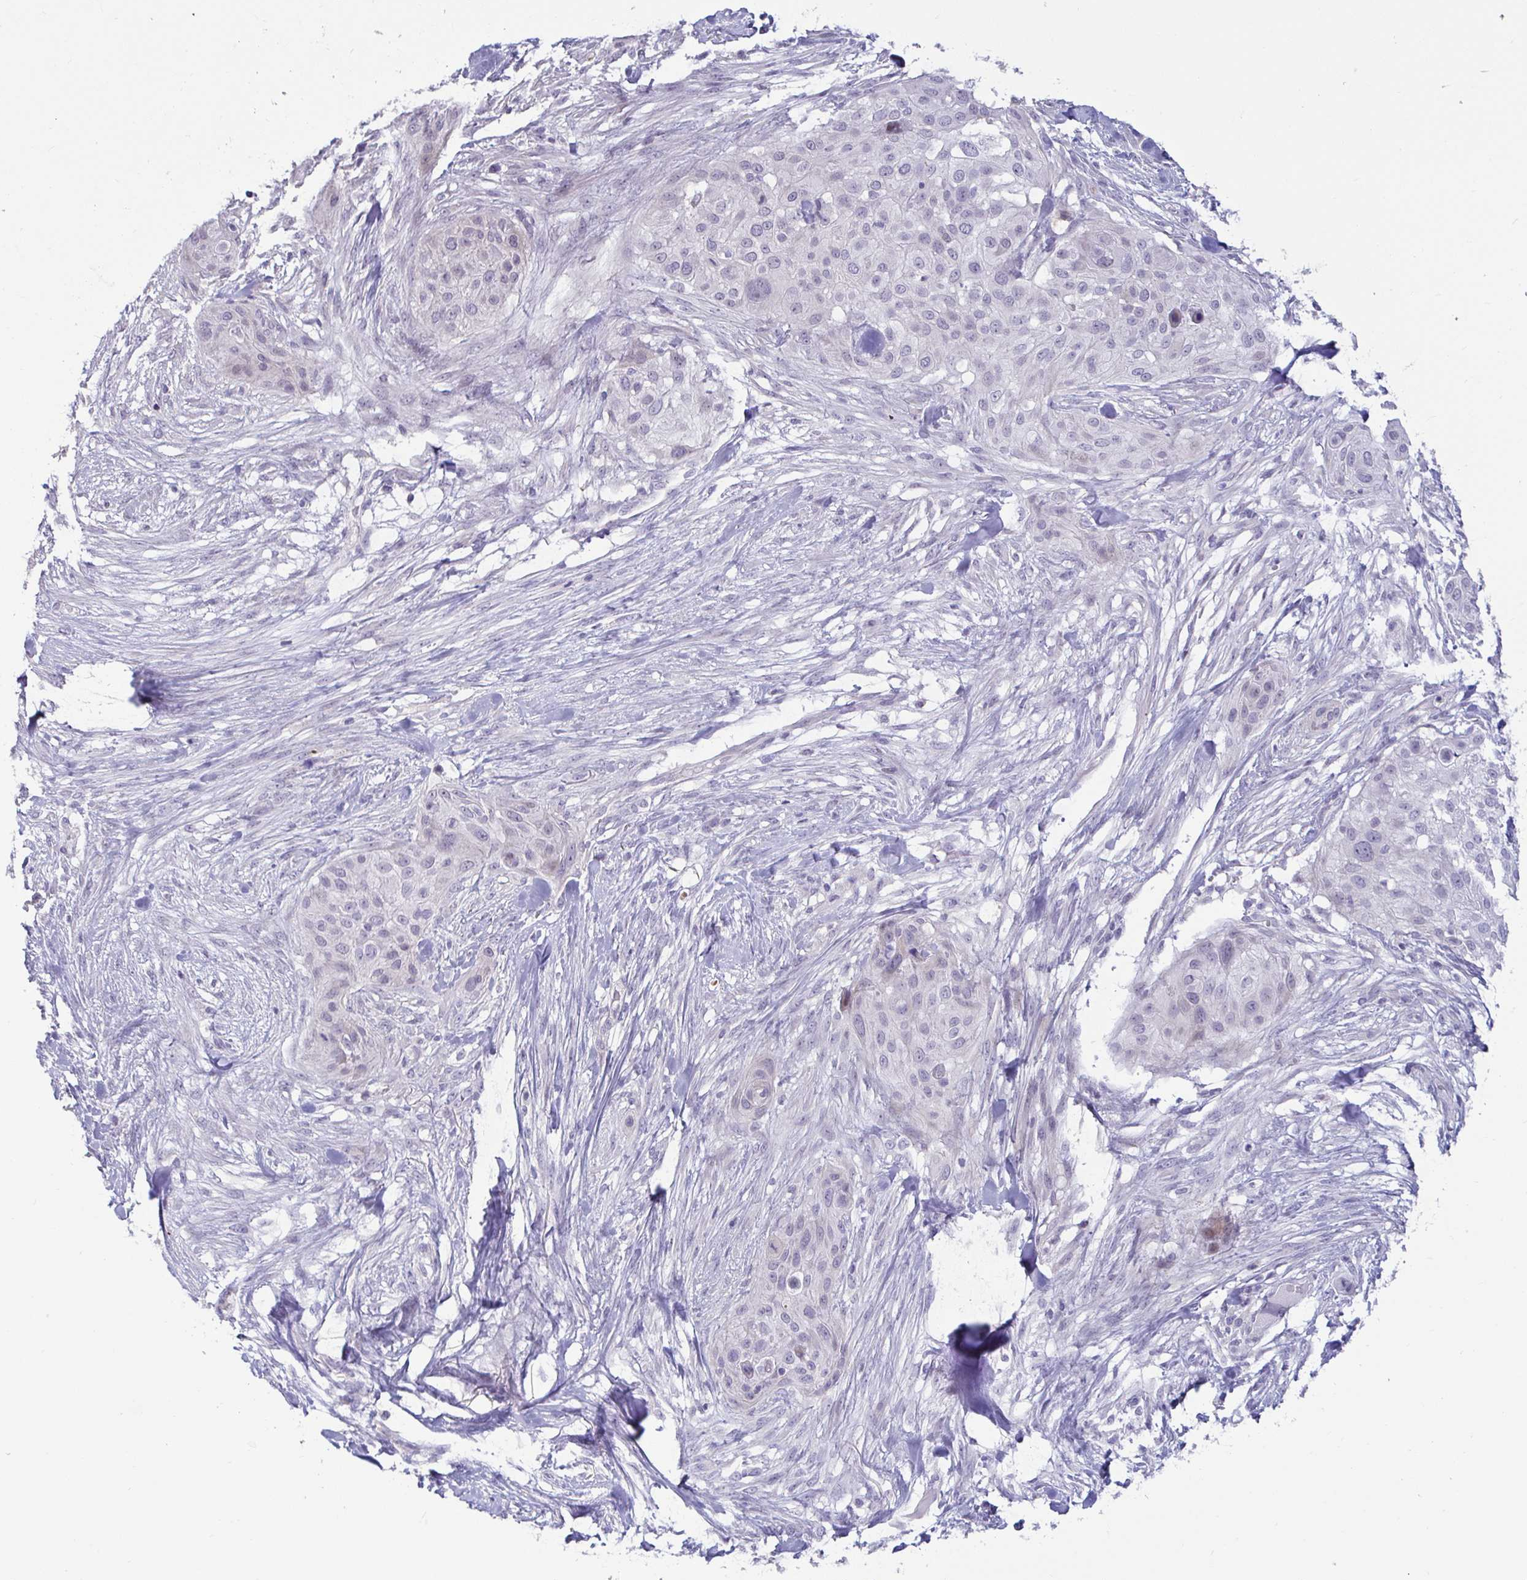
{"staining": {"intensity": "negative", "quantity": "none", "location": "none"}, "tissue": "skin cancer", "cell_type": "Tumor cells", "image_type": "cancer", "snomed": [{"axis": "morphology", "description": "Squamous cell carcinoma, NOS"}, {"axis": "topography", "description": "Skin"}], "caption": "The IHC photomicrograph has no significant staining in tumor cells of skin cancer (squamous cell carcinoma) tissue.", "gene": "GSTM1", "patient": {"sex": "female", "age": 87}}